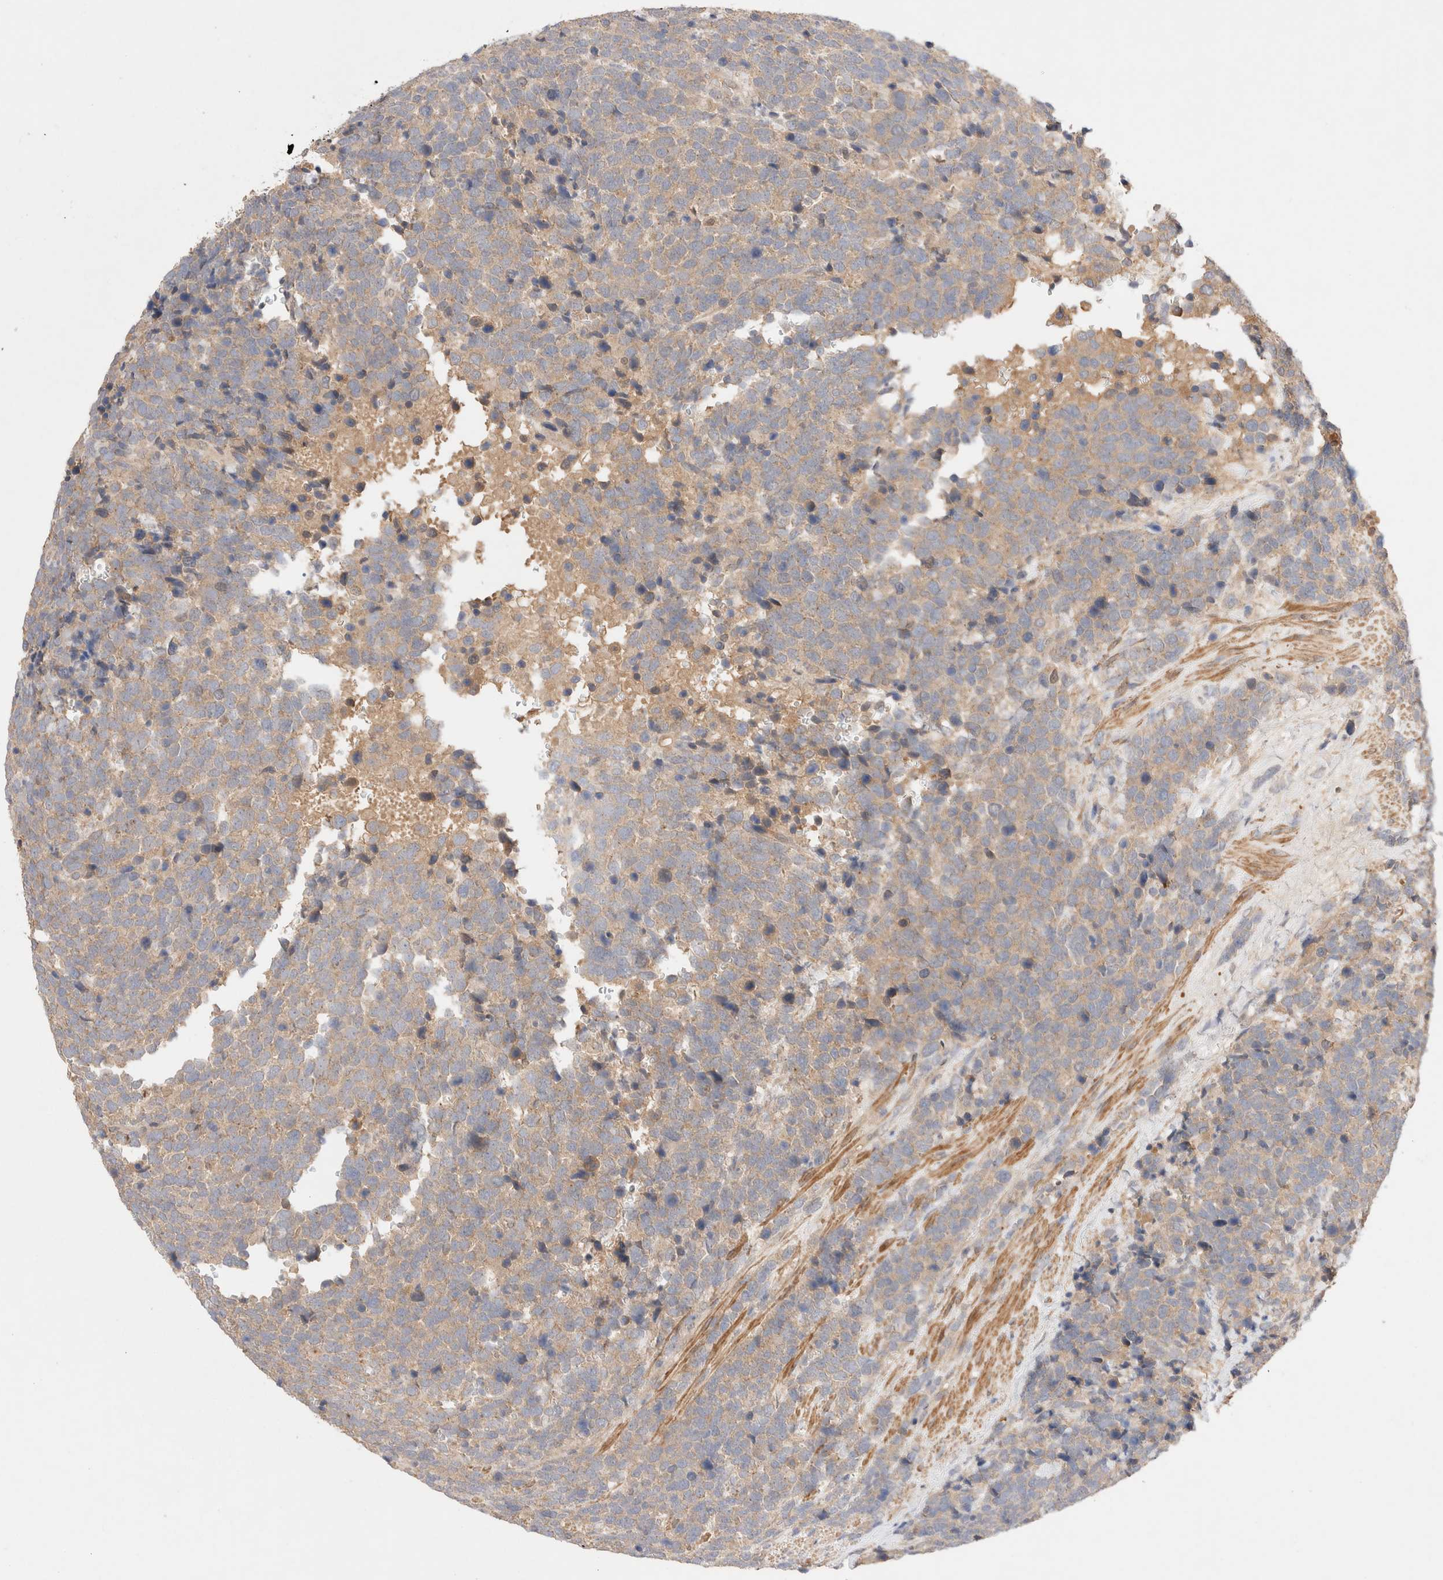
{"staining": {"intensity": "weak", "quantity": ">75%", "location": "cytoplasmic/membranous"}, "tissue": "urothelial cancer", "cell_type": "Tumor cells", "image_type": "cancer", "snomed": [{"axis": "morphology", "description": "Urothelial carcinoma, High grade"}, {"axis": "topography", "description": "Urinary bladder"}], "caption": "High-grade urothelial carcinoma tissue exhibits weak cytoplasmic/membranous positivity in approximately >75% of tumor cells, visualized by immunohistochemistry.", "gene": "CARNMT1", "patient": {"sex": "female", "age": 82}}